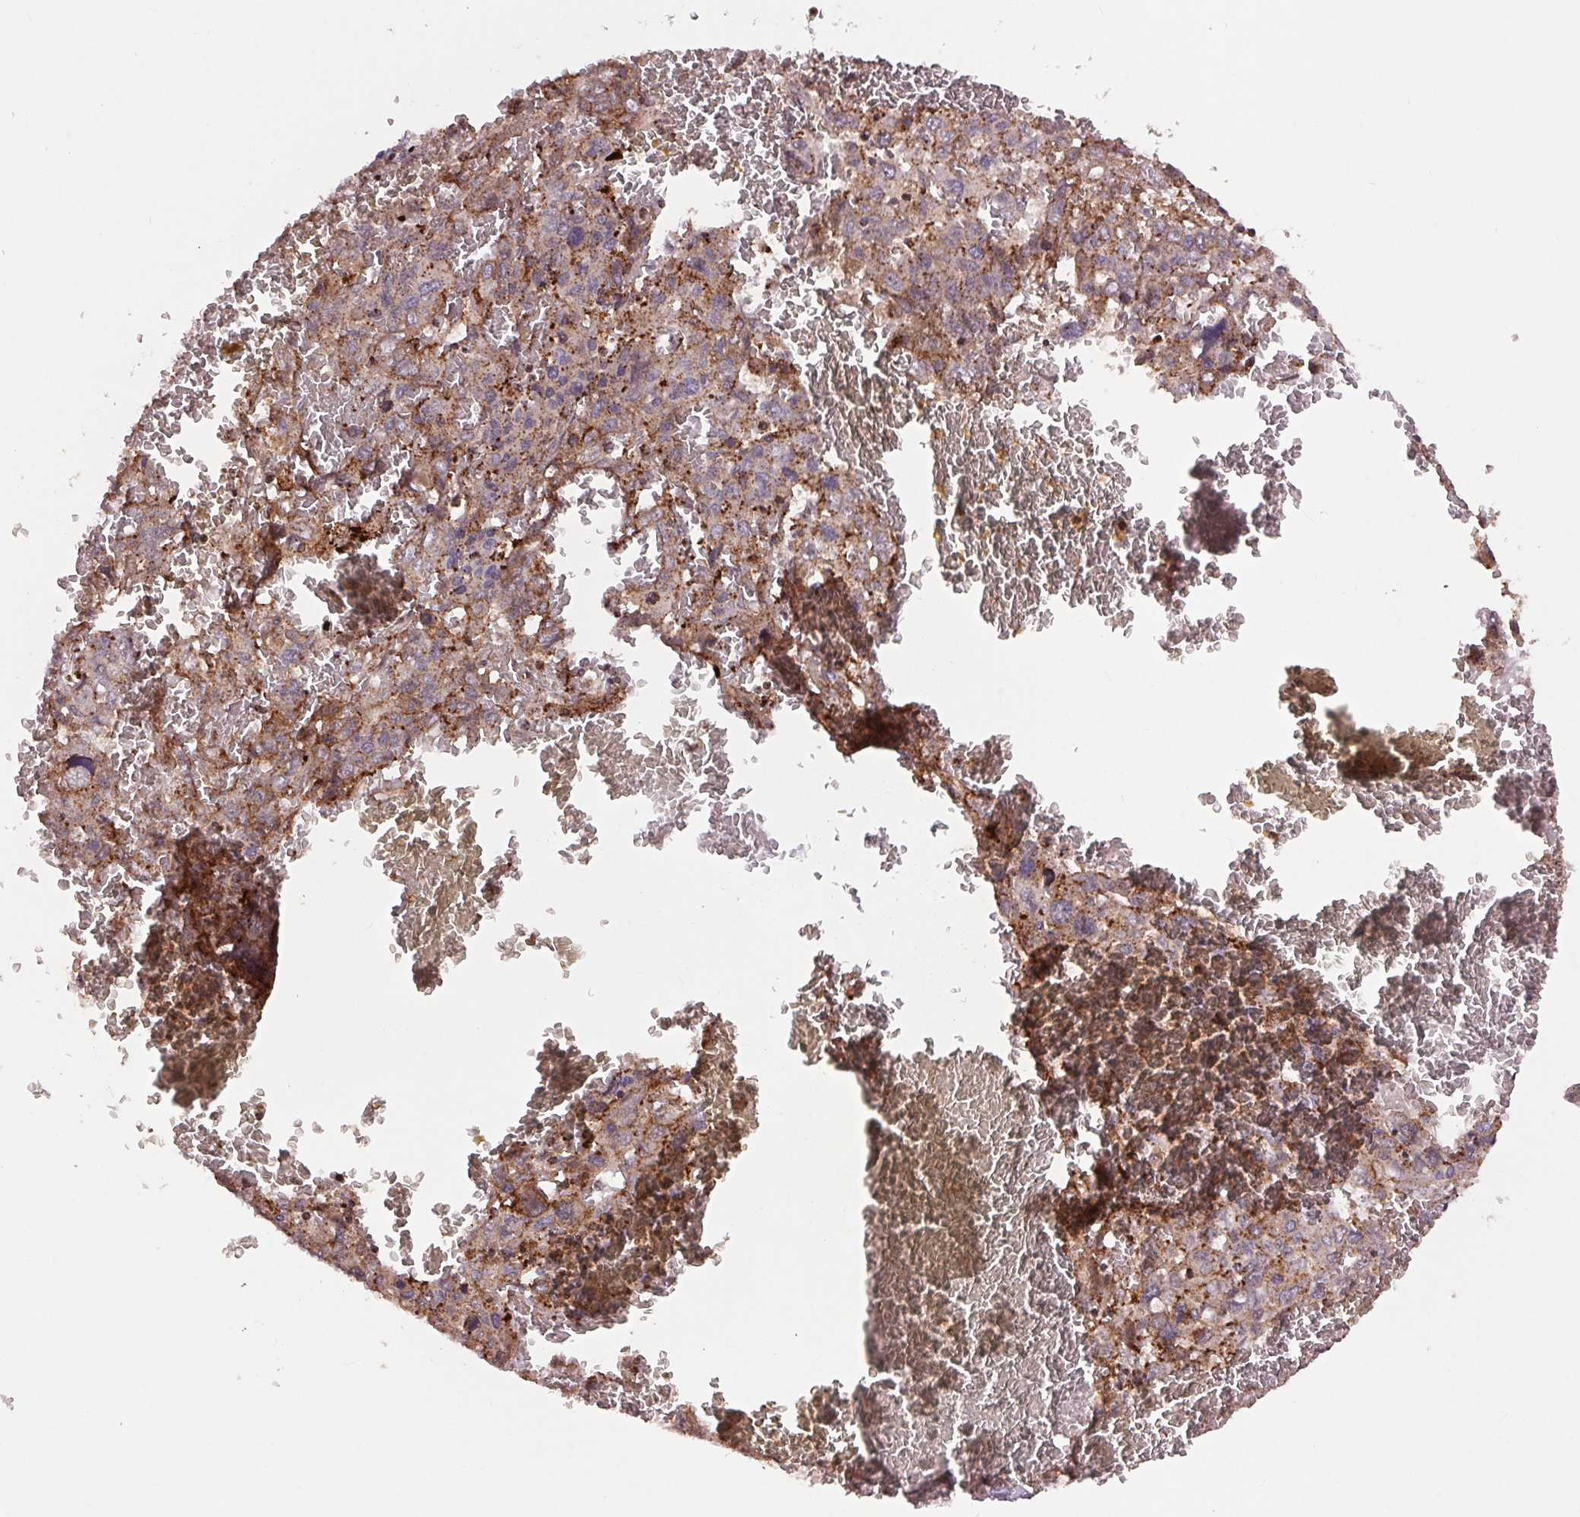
{"staining": {"intensity": "moderate", "quantity": "25%-75%", "location": "cytoplasmic/membranous"}, "tissue": "liver cancer", "cell_type": "Tumor cells", "image_type": "cancer", "snomed": [{"axis": "morphology", "description": "Carcinoma, Hepatocellular, NOS"}, {"axis": "topography", "description": "Liver"}], "caption": "Protein analysis of liver hepatocellular carcinoma tissue exhibits moderate cytoplasmic/membranous expression in about 25%-75% of tumor cells. (Stains: DAB (3,3'-diaminobenzidine) in brown, nuclei in blue, Microscopy: brightfield microscopy at high magnification).", "gene": "CHMP4B", "patient": {"sex": "male", "age": 69}}